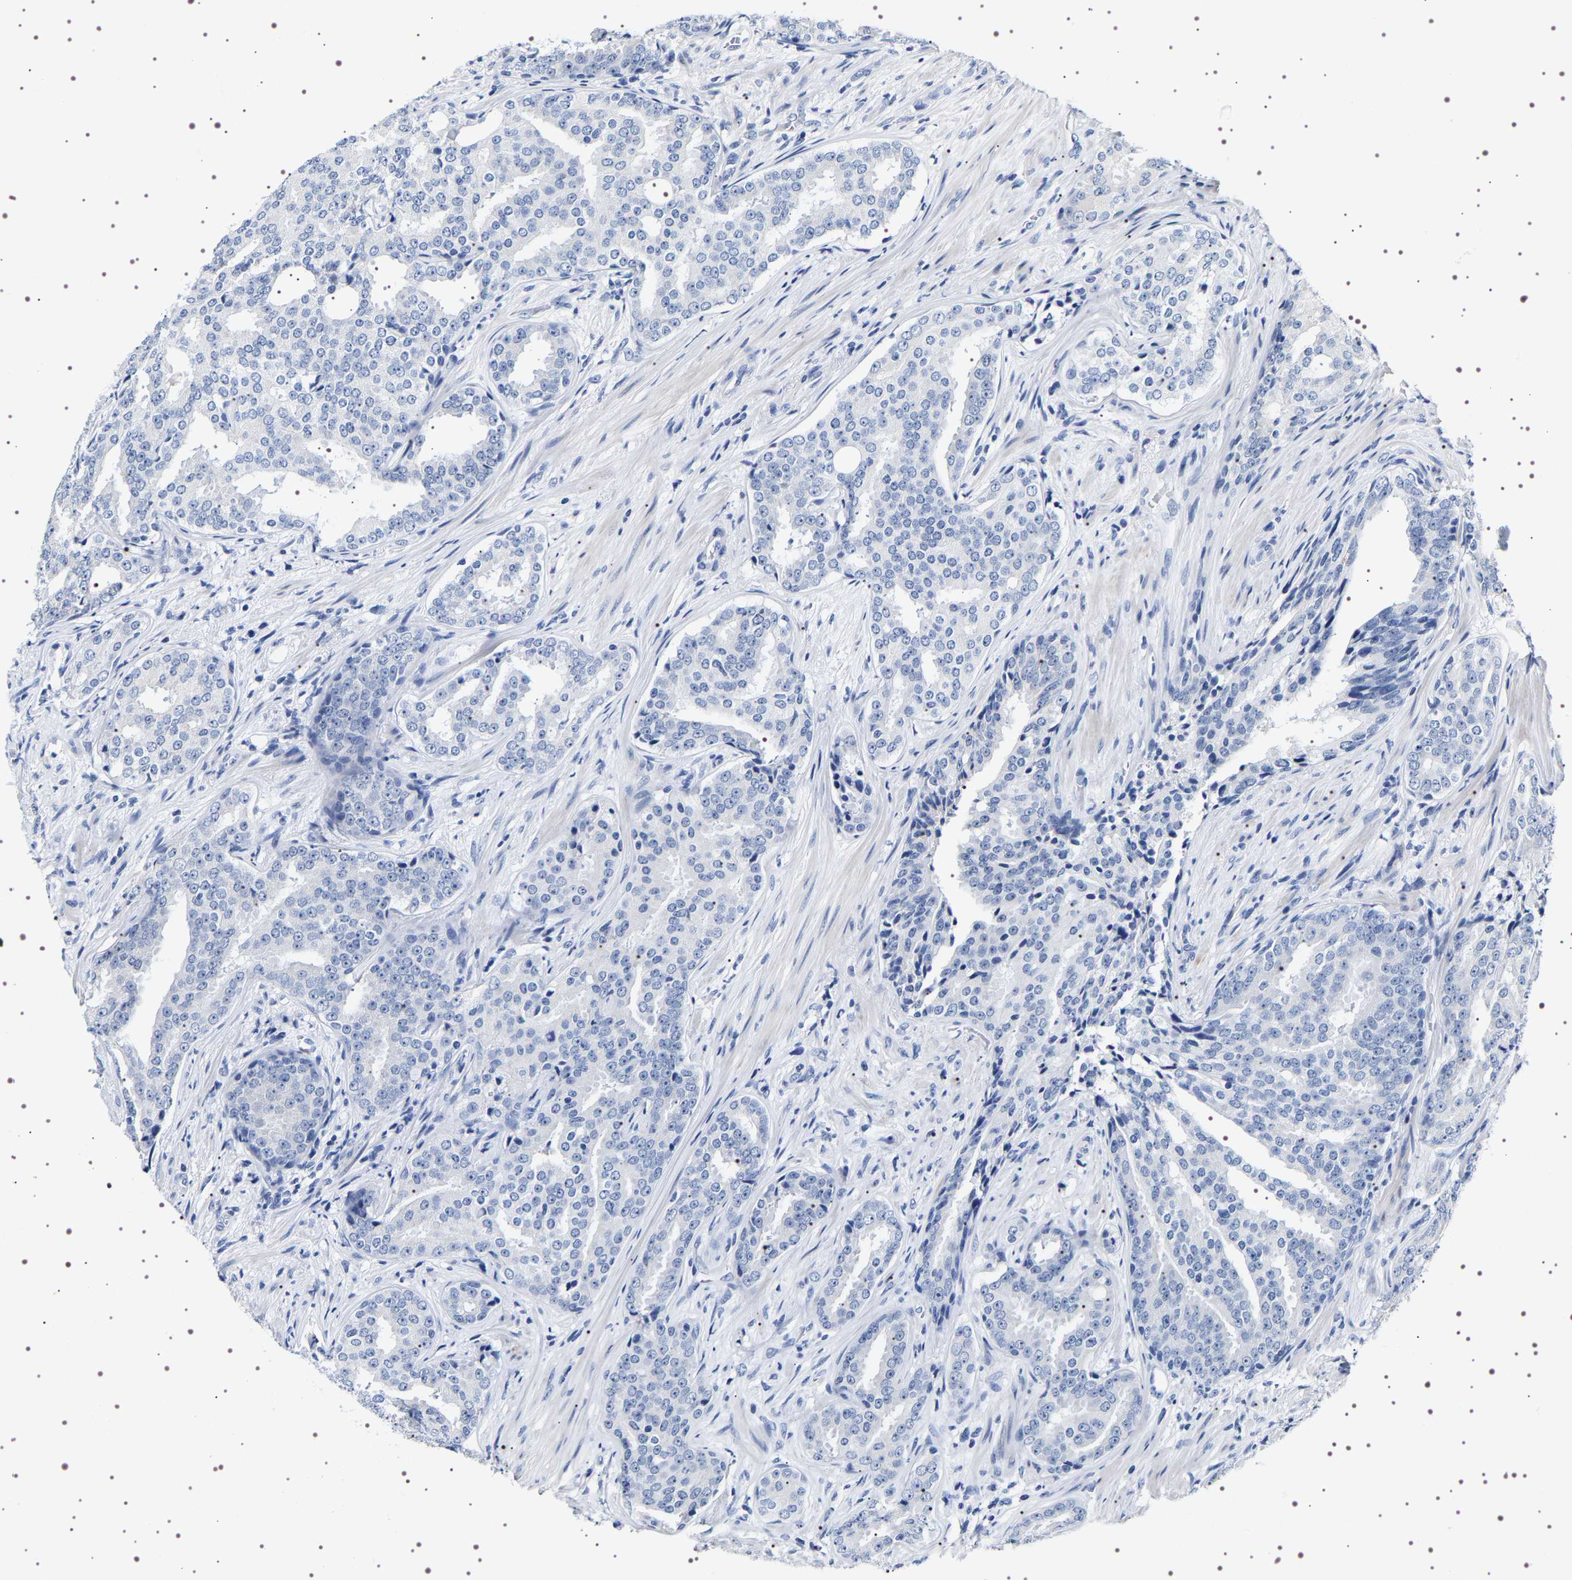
{"staining": {"intensity": "negative", "quantity": "none", "location": "none"}, "tissue": "prostate cancer", "cell_type": "Tumor cells", "image_type": "cancer", "snomed": [{"axis": "morphology", "description": "Adenocarcinoma, High grade"}, {"axis": "topography", "description": "Prostate"}], "caption": "Protein analysis of prostate adenocarcinoma (high-grade) exhibits no significant staining in tumor cells. (IHC, brightfield microscopy, high magnification).", "gene": "UBQLN3", "patient": {"sex": "male", "age": 71}}